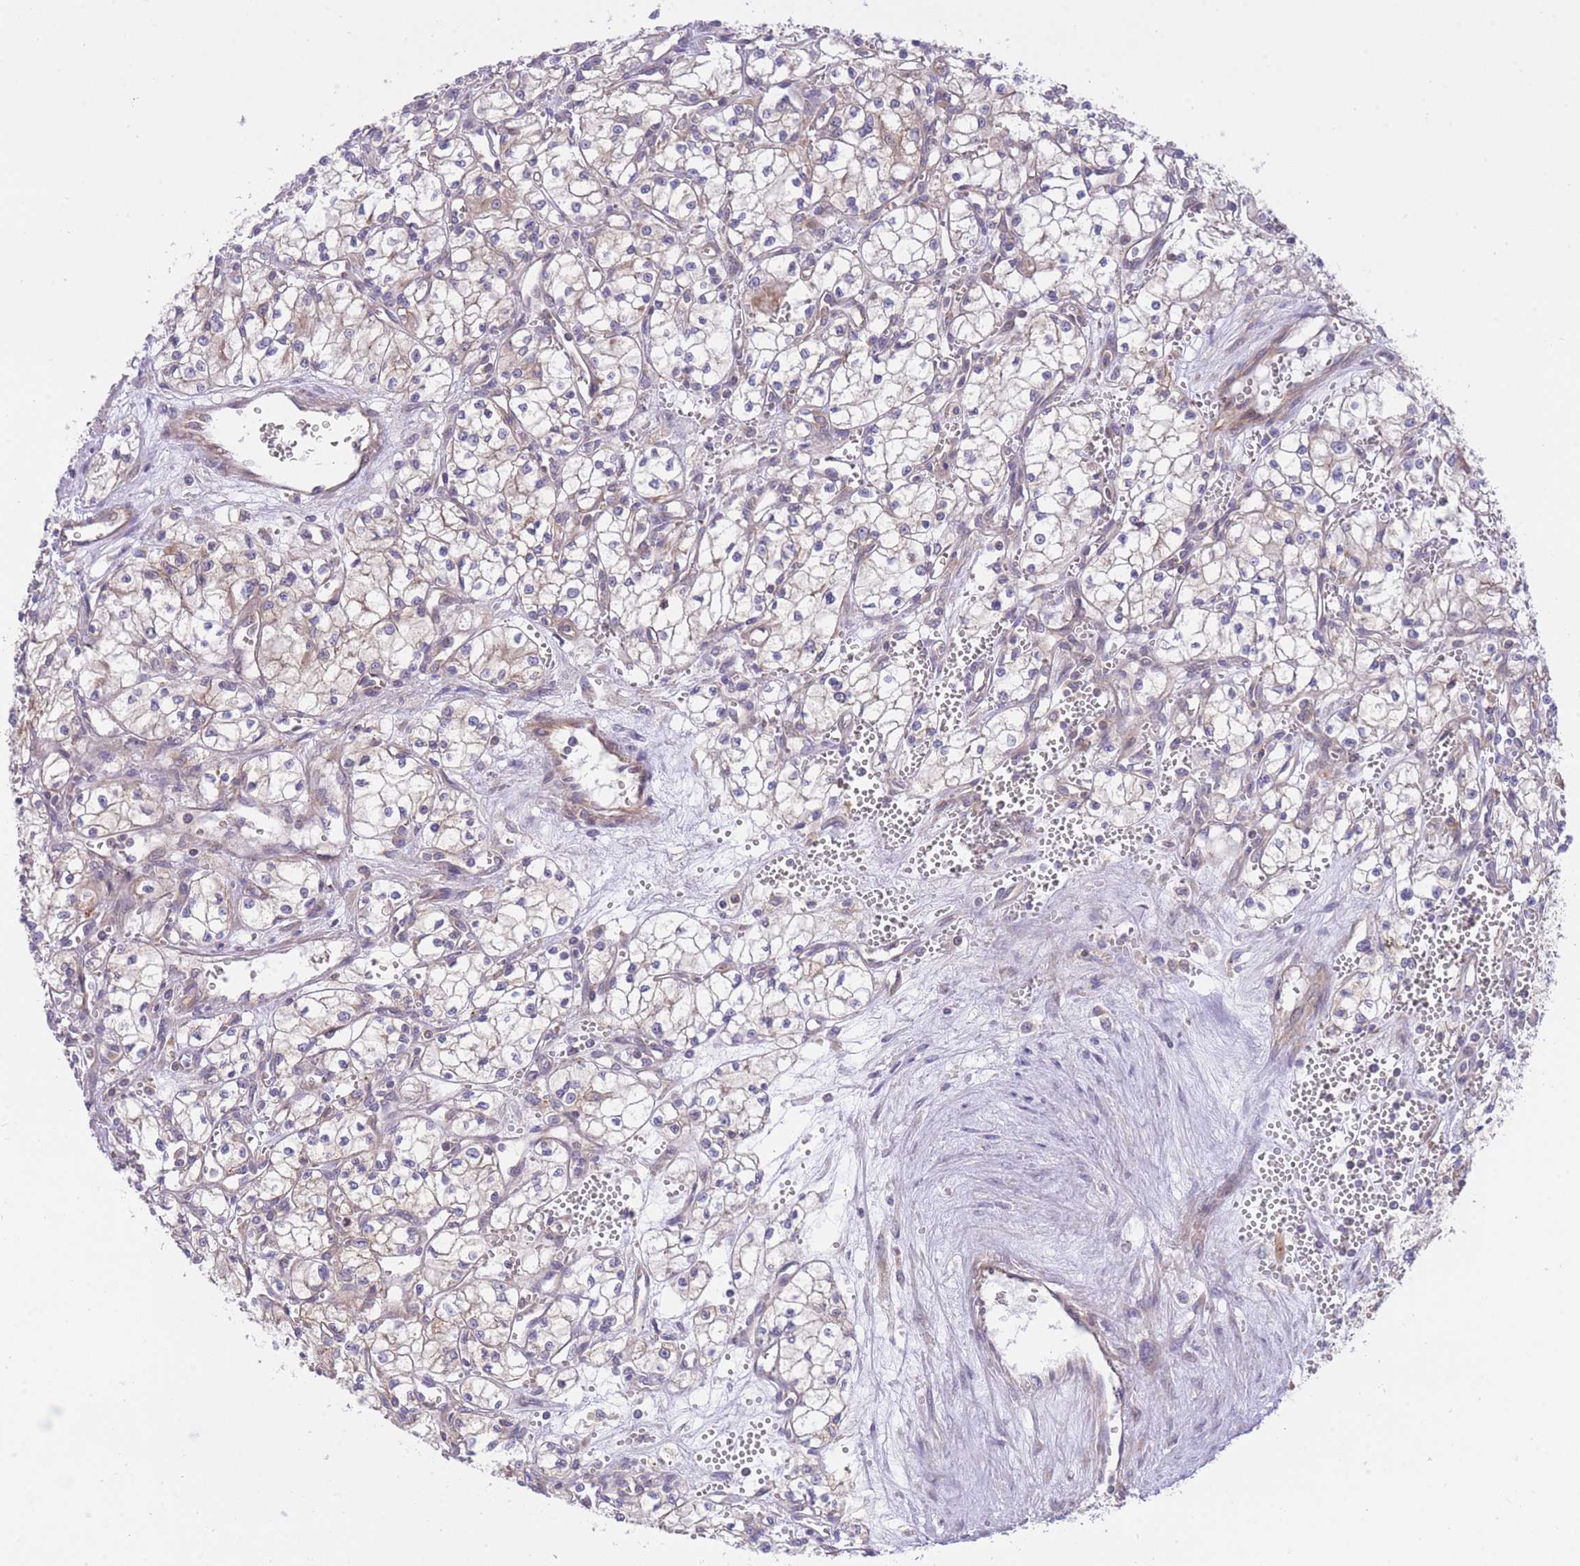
{"staining": {"intensity": "weak", "quantity": "<25%", "location": "cytoplasmic/membranous"}, "tissue": "renal cancer", "cell_type": "Tumor cells", "image_type": "cancer", "snomed": [{"axis": "morphology", "description": "Adenocarcinoma, NOS"}, {"axis": "topography", "description": "Kidney"}], "caption": "An immunohistochemistry (IHC) histopathology image of renal adenocarcinoma is shown. There is no staining in tumor cells of renal adenocarcinoma.", "gene": "EIF2B2", "patient": {"sex": "male", "age": 59}}